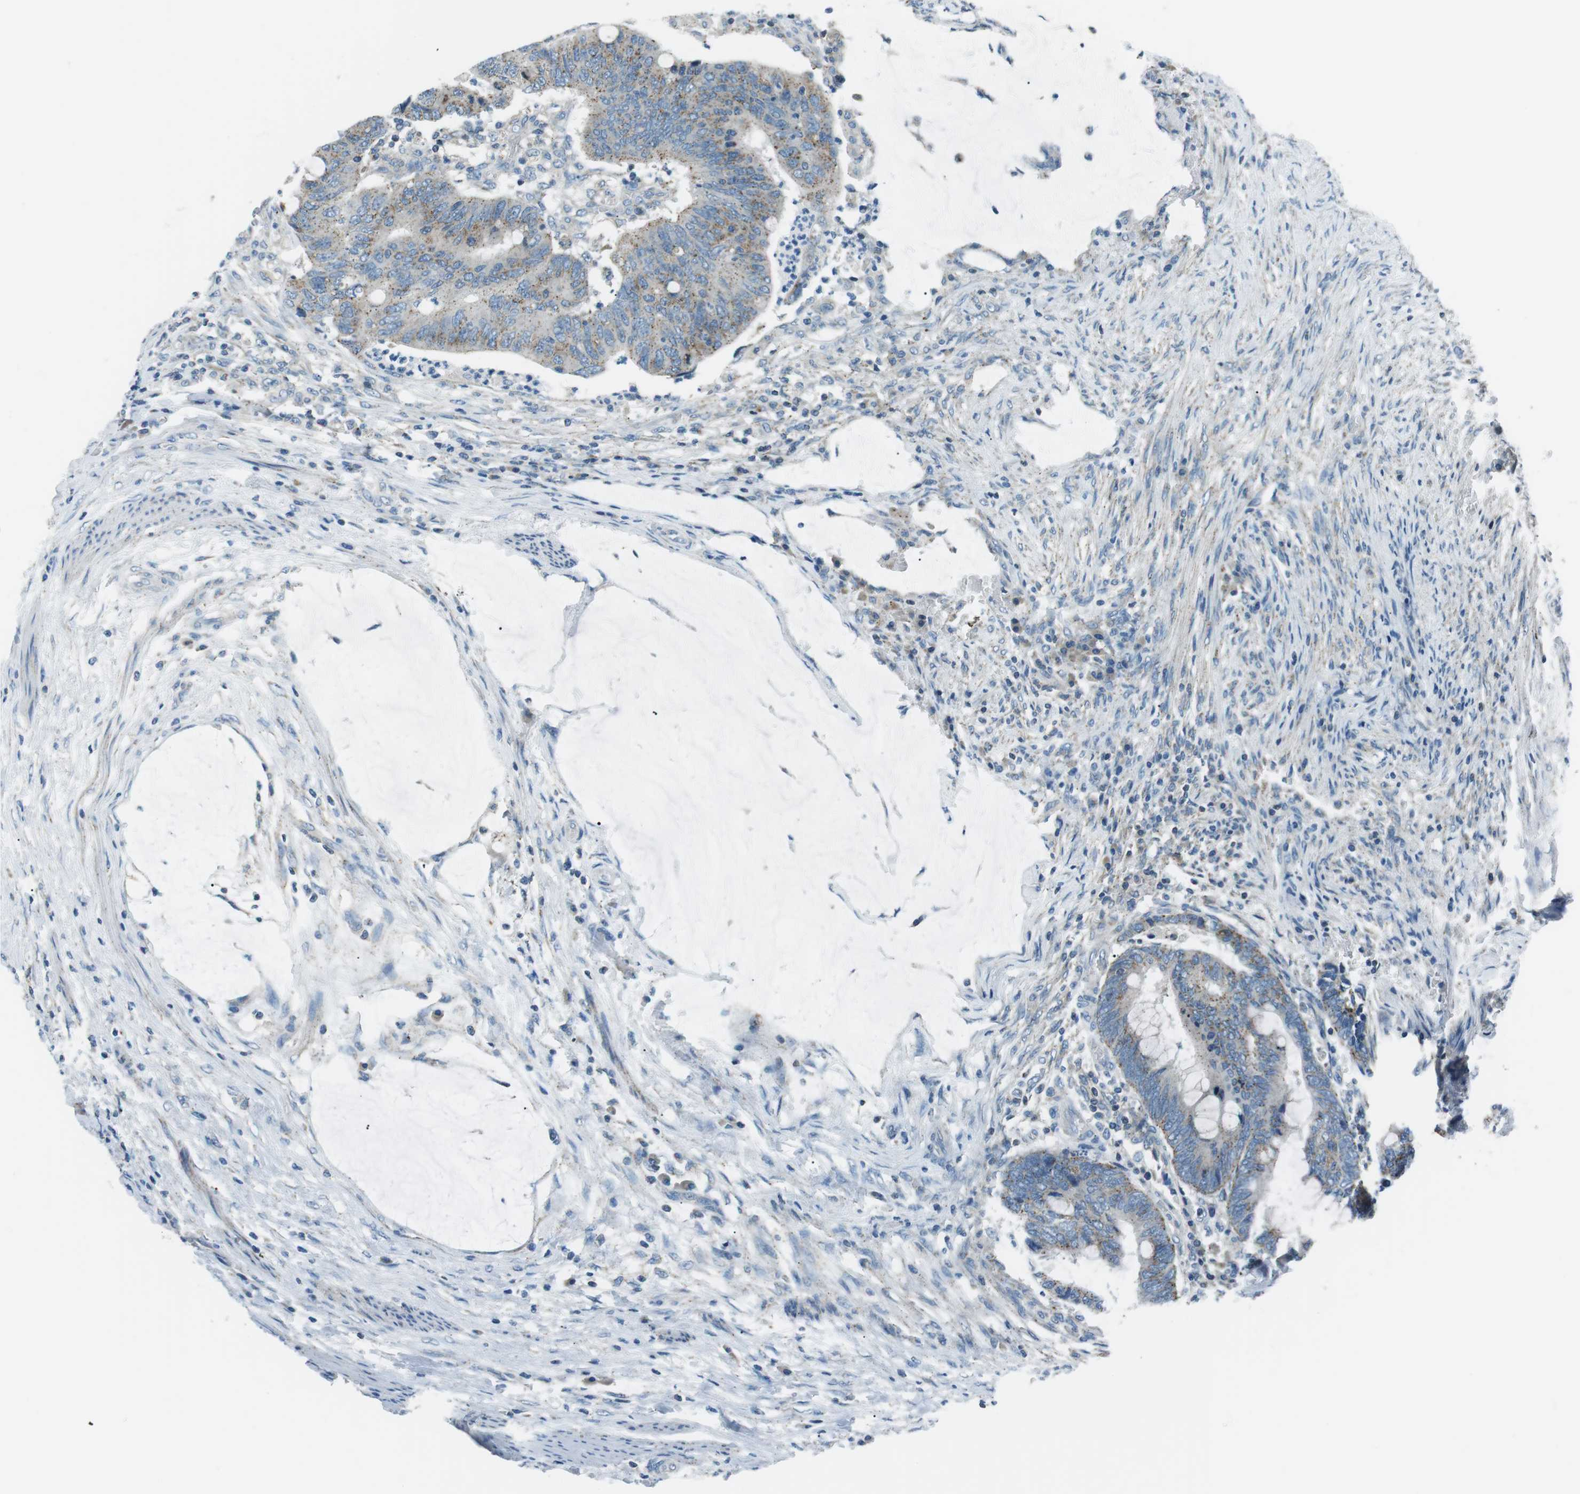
{"staining": {"intensity": "moderate", "quantity": "25%-75%", "location": "cytoplasmic/membranous"}, "tissue": "colorectal cancer", "cell_type": "Tumor cells", "image_type": "cancer", "snomed": [{"axis": "morphology", "description": "Normal tissue, NOS"}, {"axis": "morphology", "description": "Adenocarcinoma, NOS"}, {"axis": "topography", "description": "Rectum"}, {"axis": "topography", "description": "Peripheral nerve tissue"}], "caption": "A histopathology image showing moderate cytoplasmic/membranous staining in approximately 25%-75% of tumor cells in colorectal cancer (adenocarcinoma), as visualized by brown immunohistochemical staining.", "gene": "FAM3B", "patient": {"sex": "male", "age": 92}}